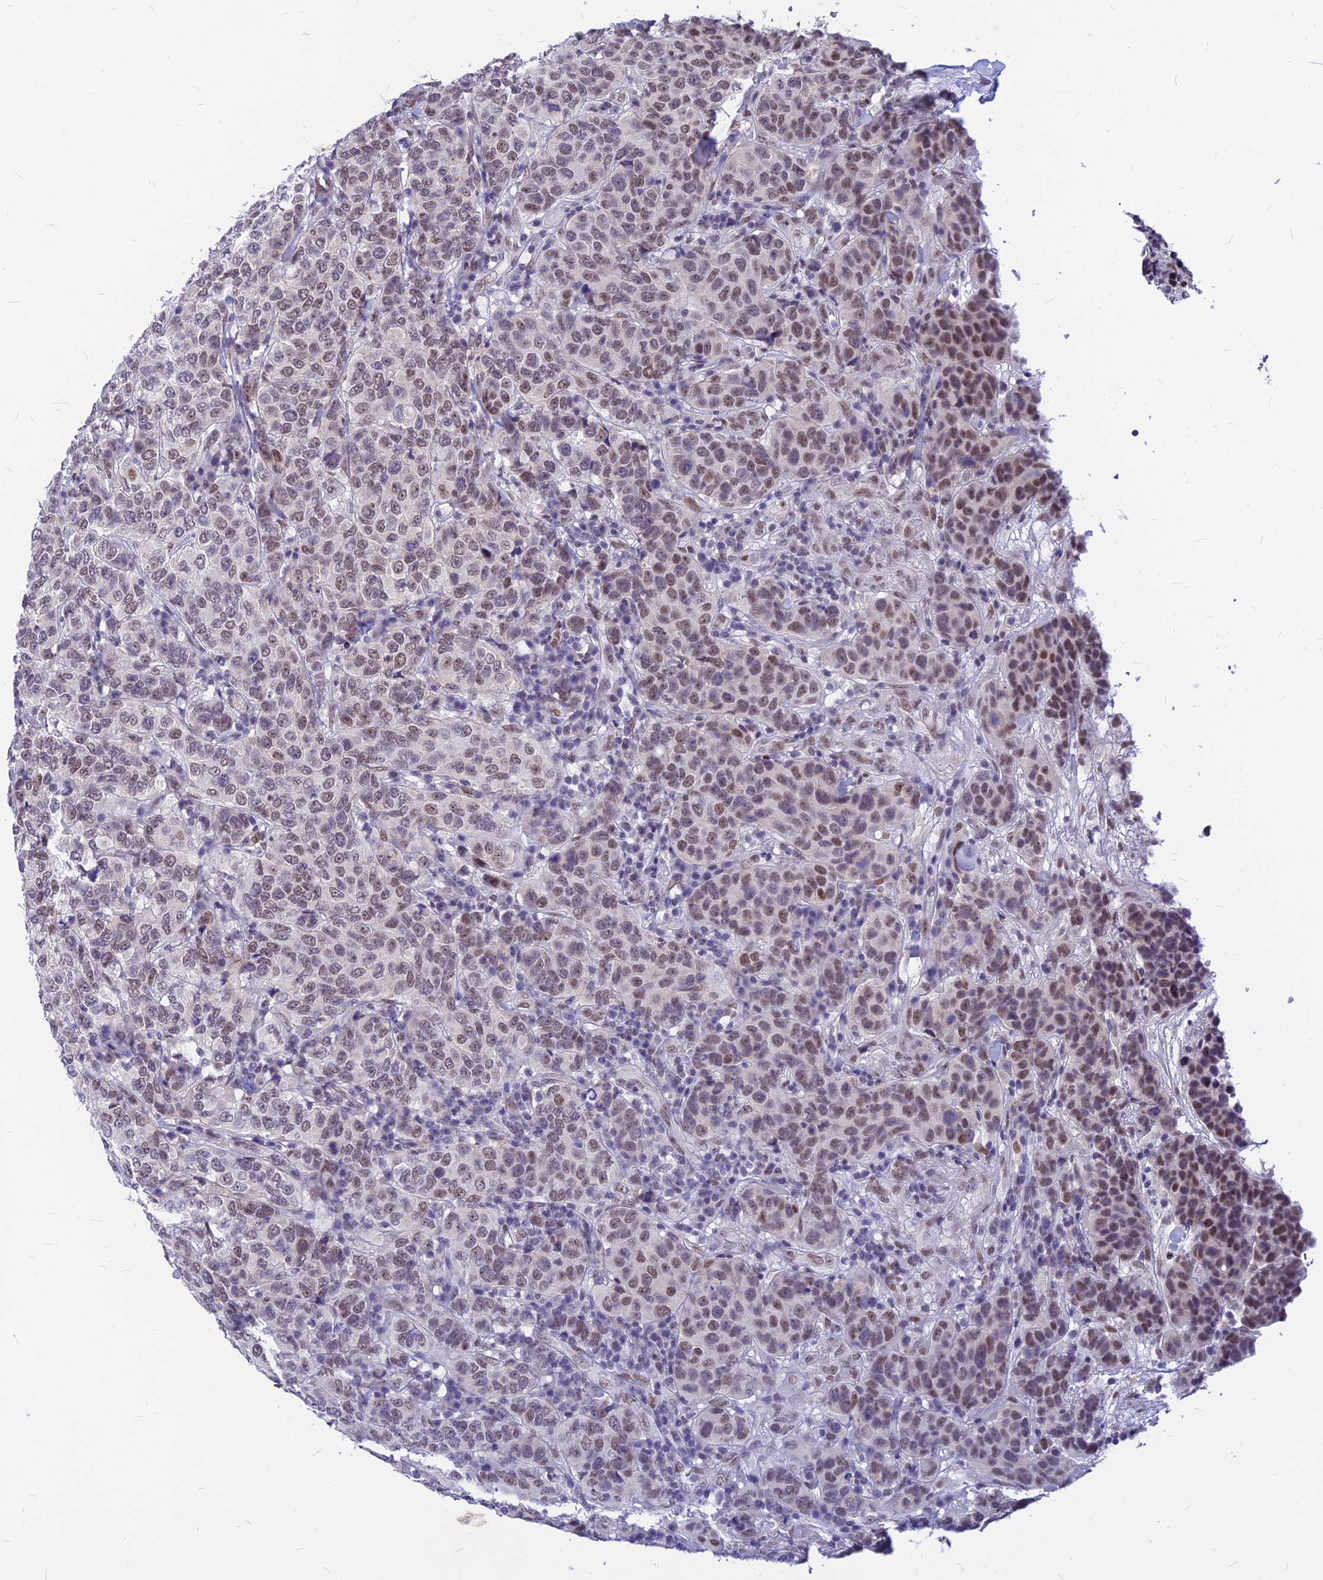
{"staining": {"intensity": "moderate", "quantity": ">75%", "location": "nuclear"}, "tissue": "breast cancer", "cell_type": "Tumor cells", "image_type": "cancer", "snomed": [{"axis": "morphology", "description": "Duct carcinoma"}, {"axis": "topography", "description": "Breast"}], "caption": "Tumor cells reveal medium levels of moderate nuclear staining in about >75% of cells in human breast cancer (infiltrating ductal carcinoma).", "gene": "KCTD13", "patient": {"sex": "female", "age": 55}}